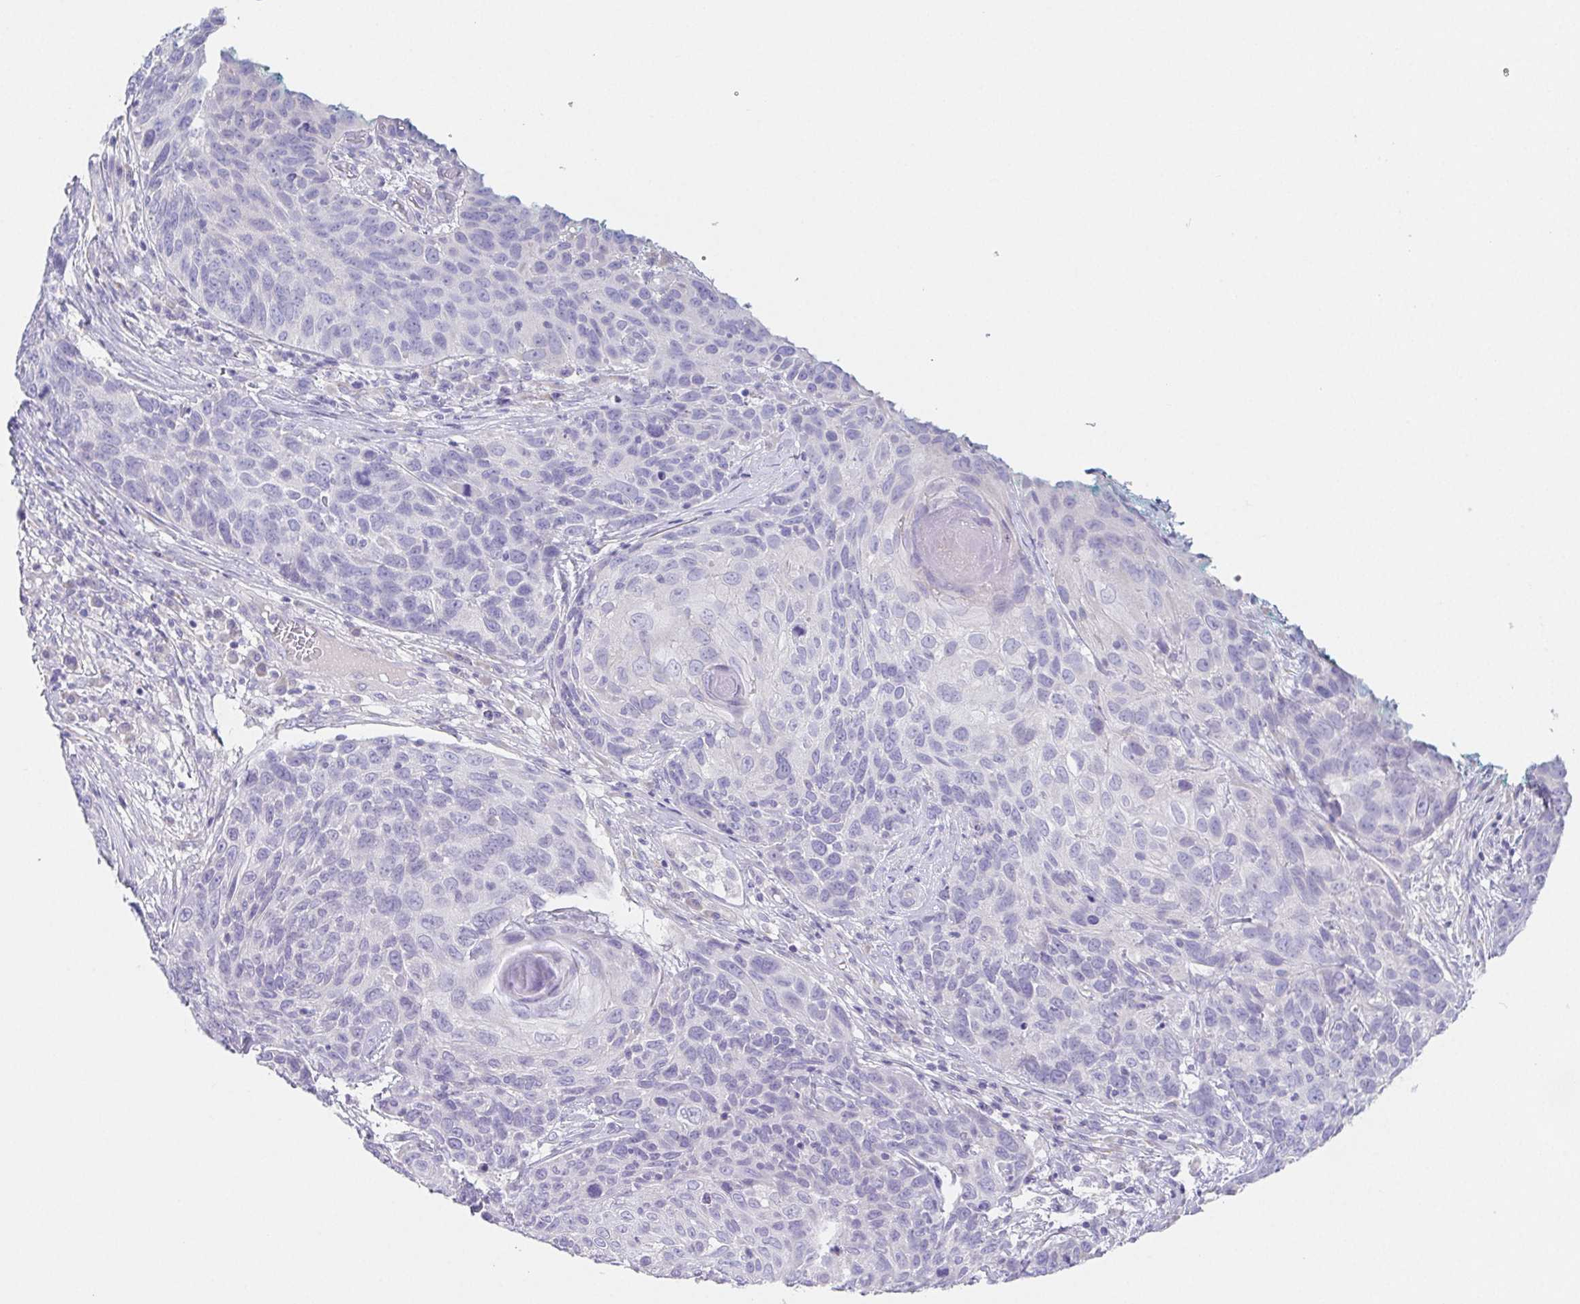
{"staining": {"intensity": "negative", "quantity": "none", "location": "none"}, "tissue": "skin cancer", "cell_type": "Tumor cells", "image_type": "cancer", "snomed": [{"axis": "morphology", "description": "Squamous cell carcinoma, NOS"}, {"axis": "topography", "description": "Skin"}], "caption": "This is a micrograph of IHC staining of skin cancer, which shows no staining in tumor cells. (DAB (3,3'-diaminobenzidine) immunohistochemistry with hematoxylin counter stain).", "gene": "HDGFL1", "patient": {"sex": "male", "age": 92}}